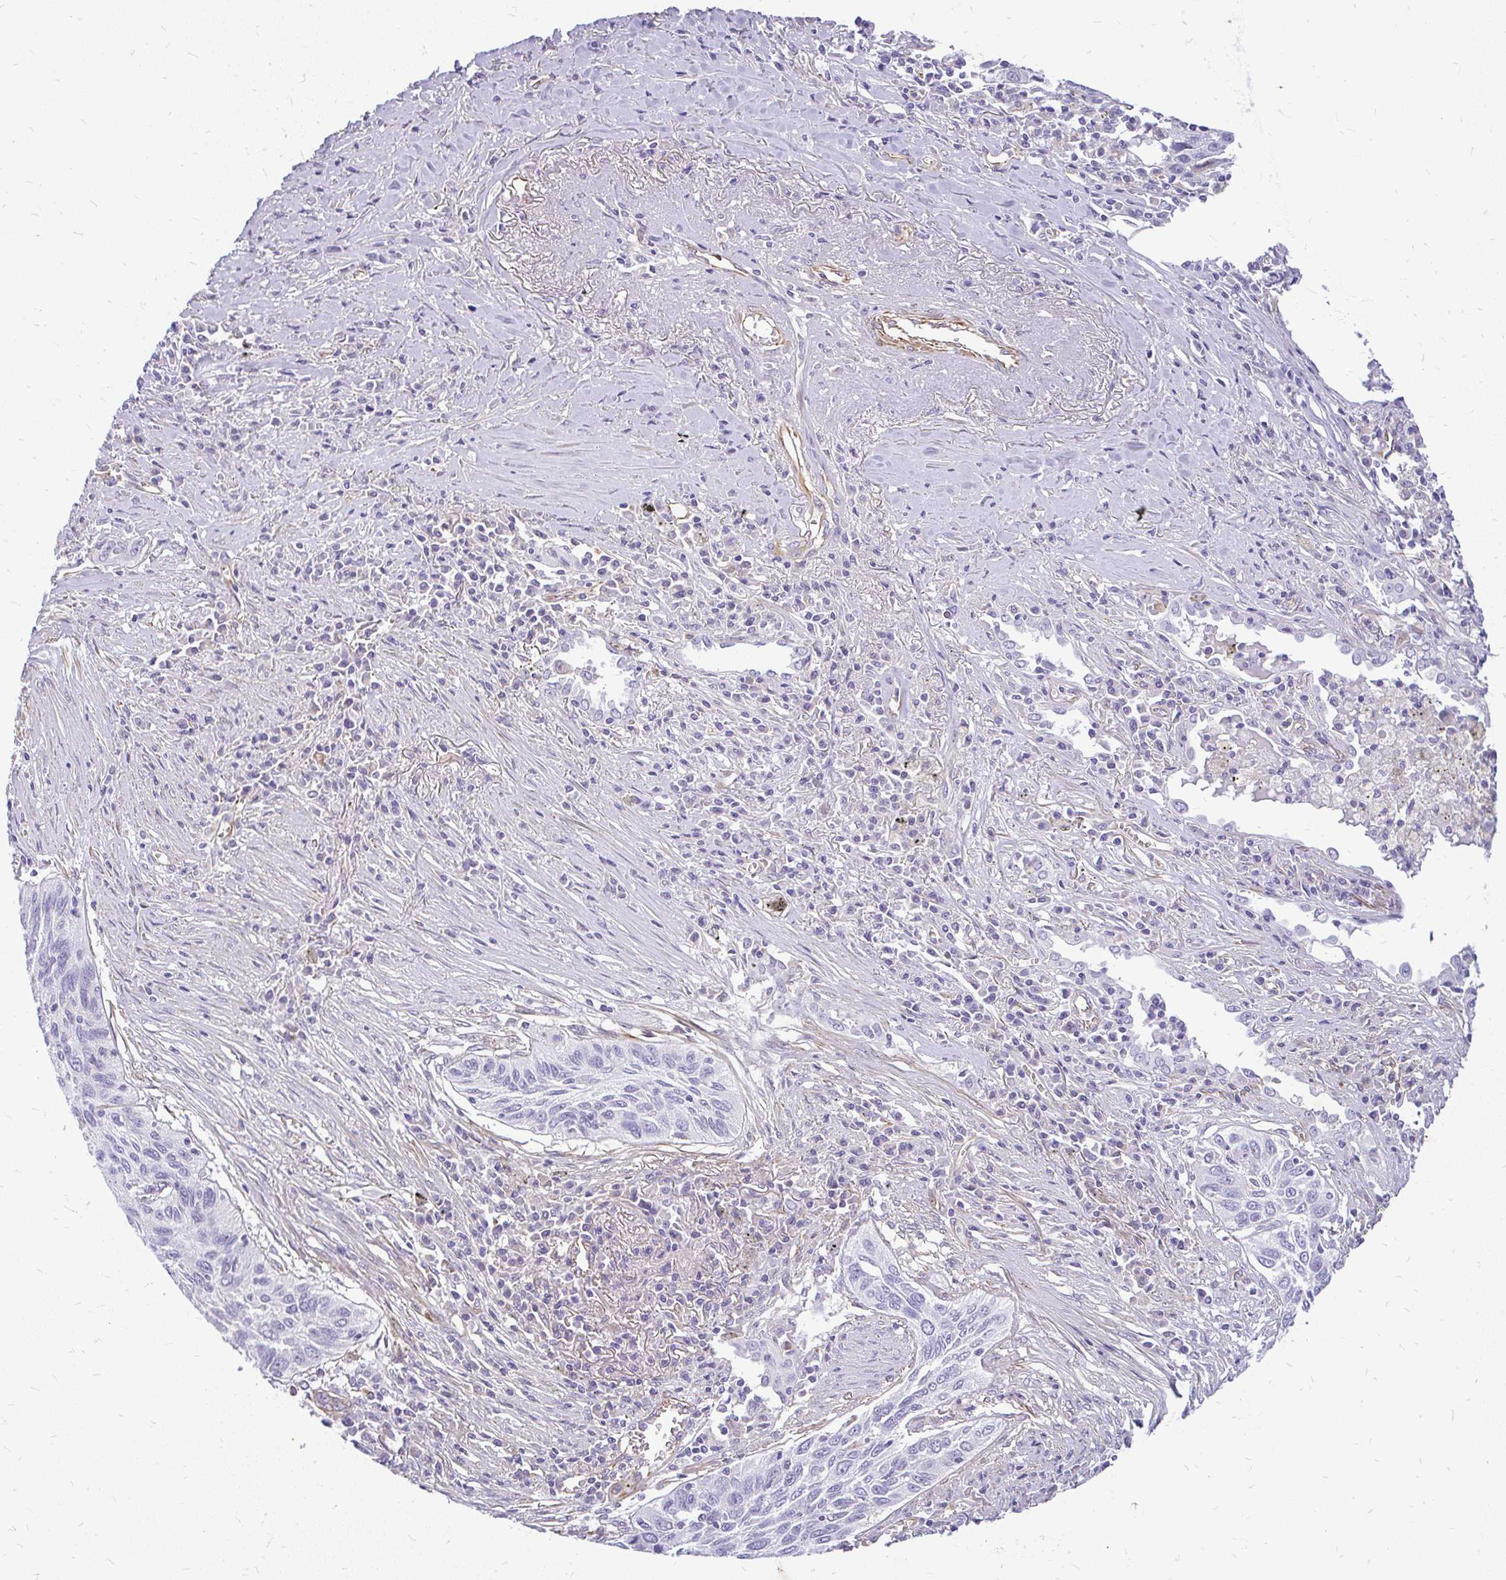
{"staining": {"intensity": "negative", "quantity": "none", "location": "none"}, "tissue": "lung cancer", "cell_type": "Tumor cells", "image_type": "cancer", "snomed": [{"axis": "morphology", "description": "Squamous cell carcinoma, NOS"}, {"axis": "topography", "description": "Lung"}], "caption": "Immunohistochemical staining of human lung squamous cell carcinoma displays no significant expression in tumor cells.", "gene": "FAM83C", "patient": {"sex": "female", "age": 66}}